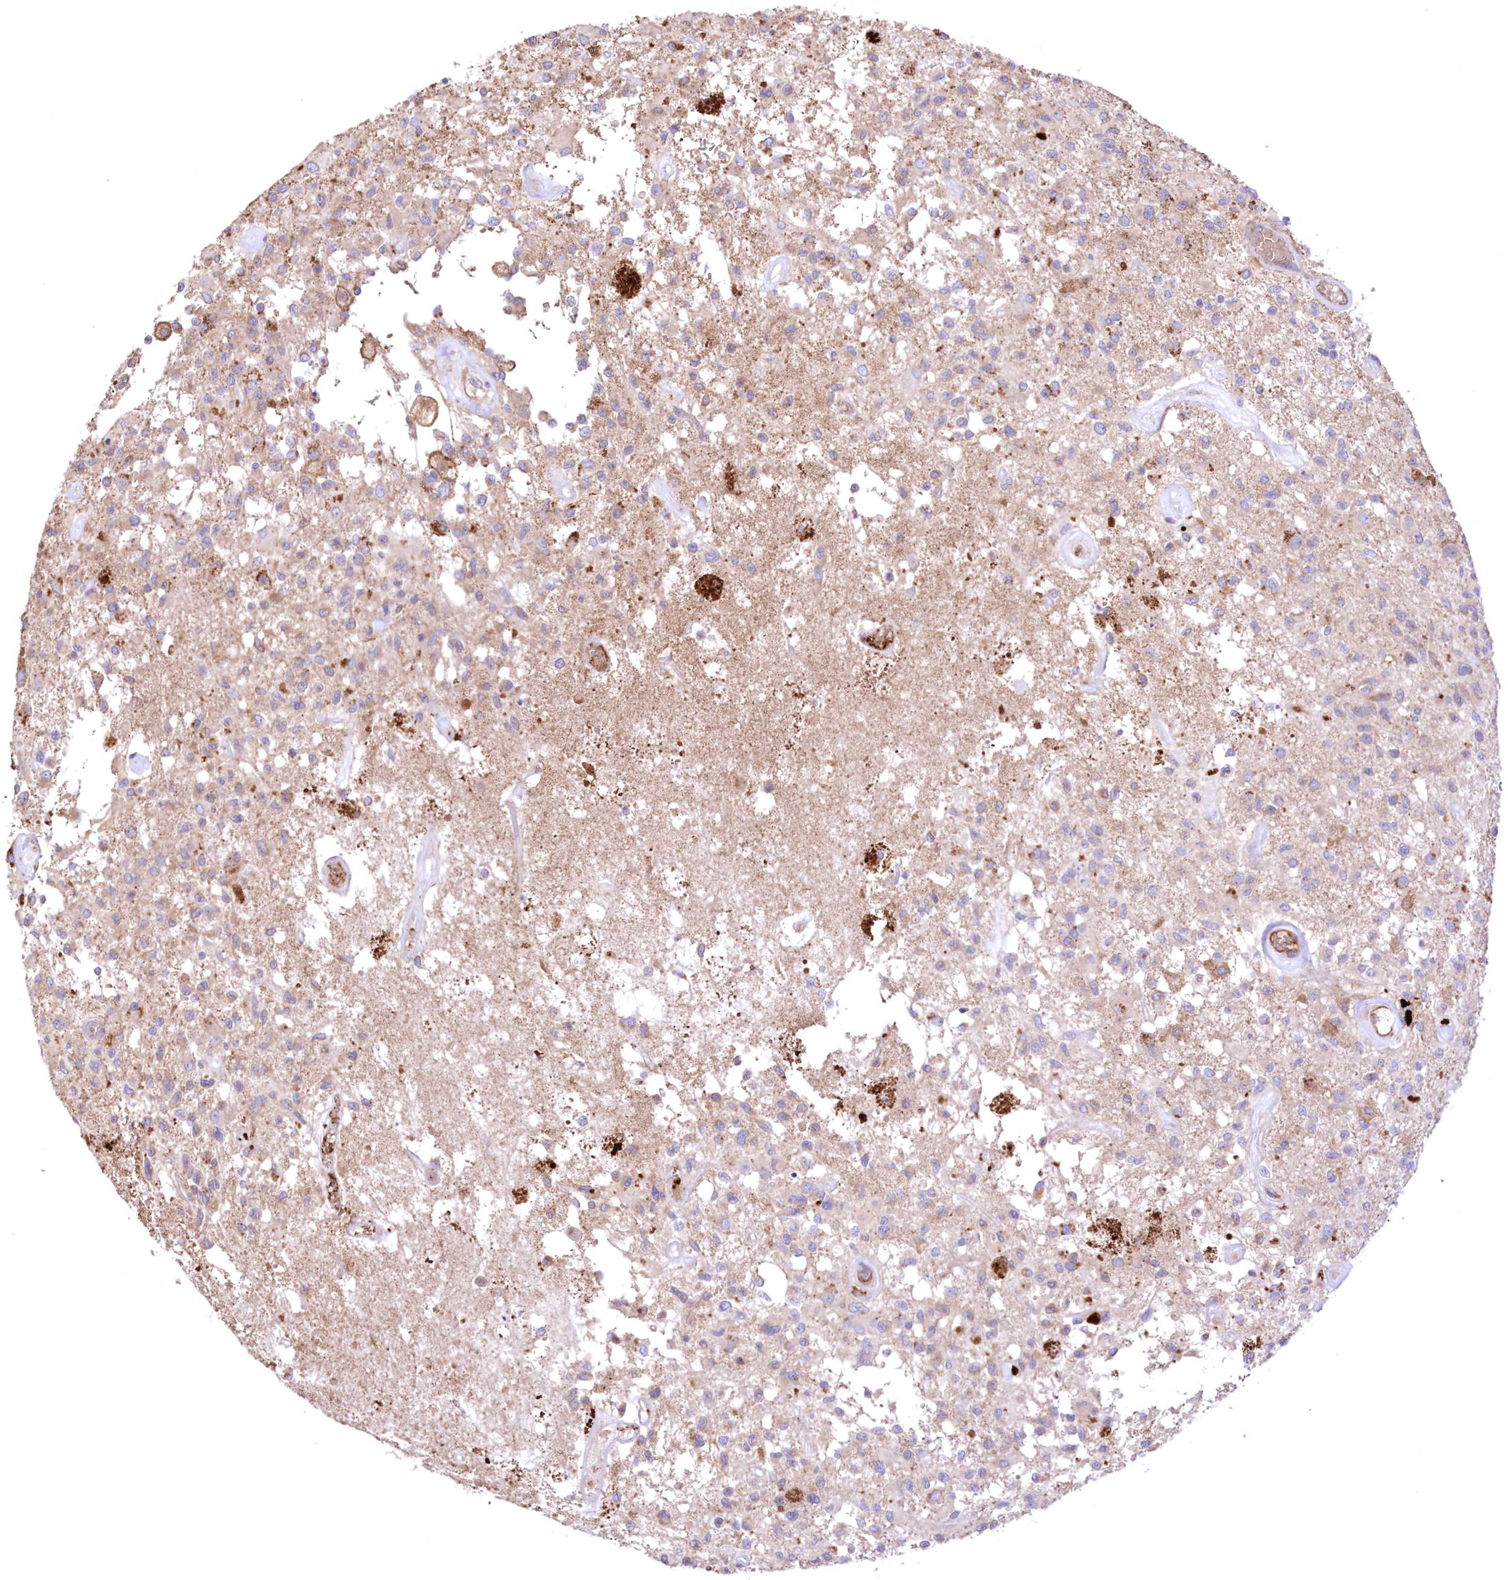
{"staining": {"intensity": "negative", "quantity": "none", "location": "none"}, "tissue": "glioma", "cell_type": "Tumor cells", "image_type": "cancer", "snomed": [{"axis": "morphology", "description": "Glioma, malignant, High grade"}, {"axis": "morphology", "description": "Glioblastoma, NOS"}, {"axis": "topography", "description": "Brain"}], "caption": "High magnification brightfield microscopy of glioma stained with DAB (brown) and counterstained with hematoxylin (blue): tumor cells show no significant expression.", "gene": "FCHO2", "patient": {"sex": "male", "age": 60}}